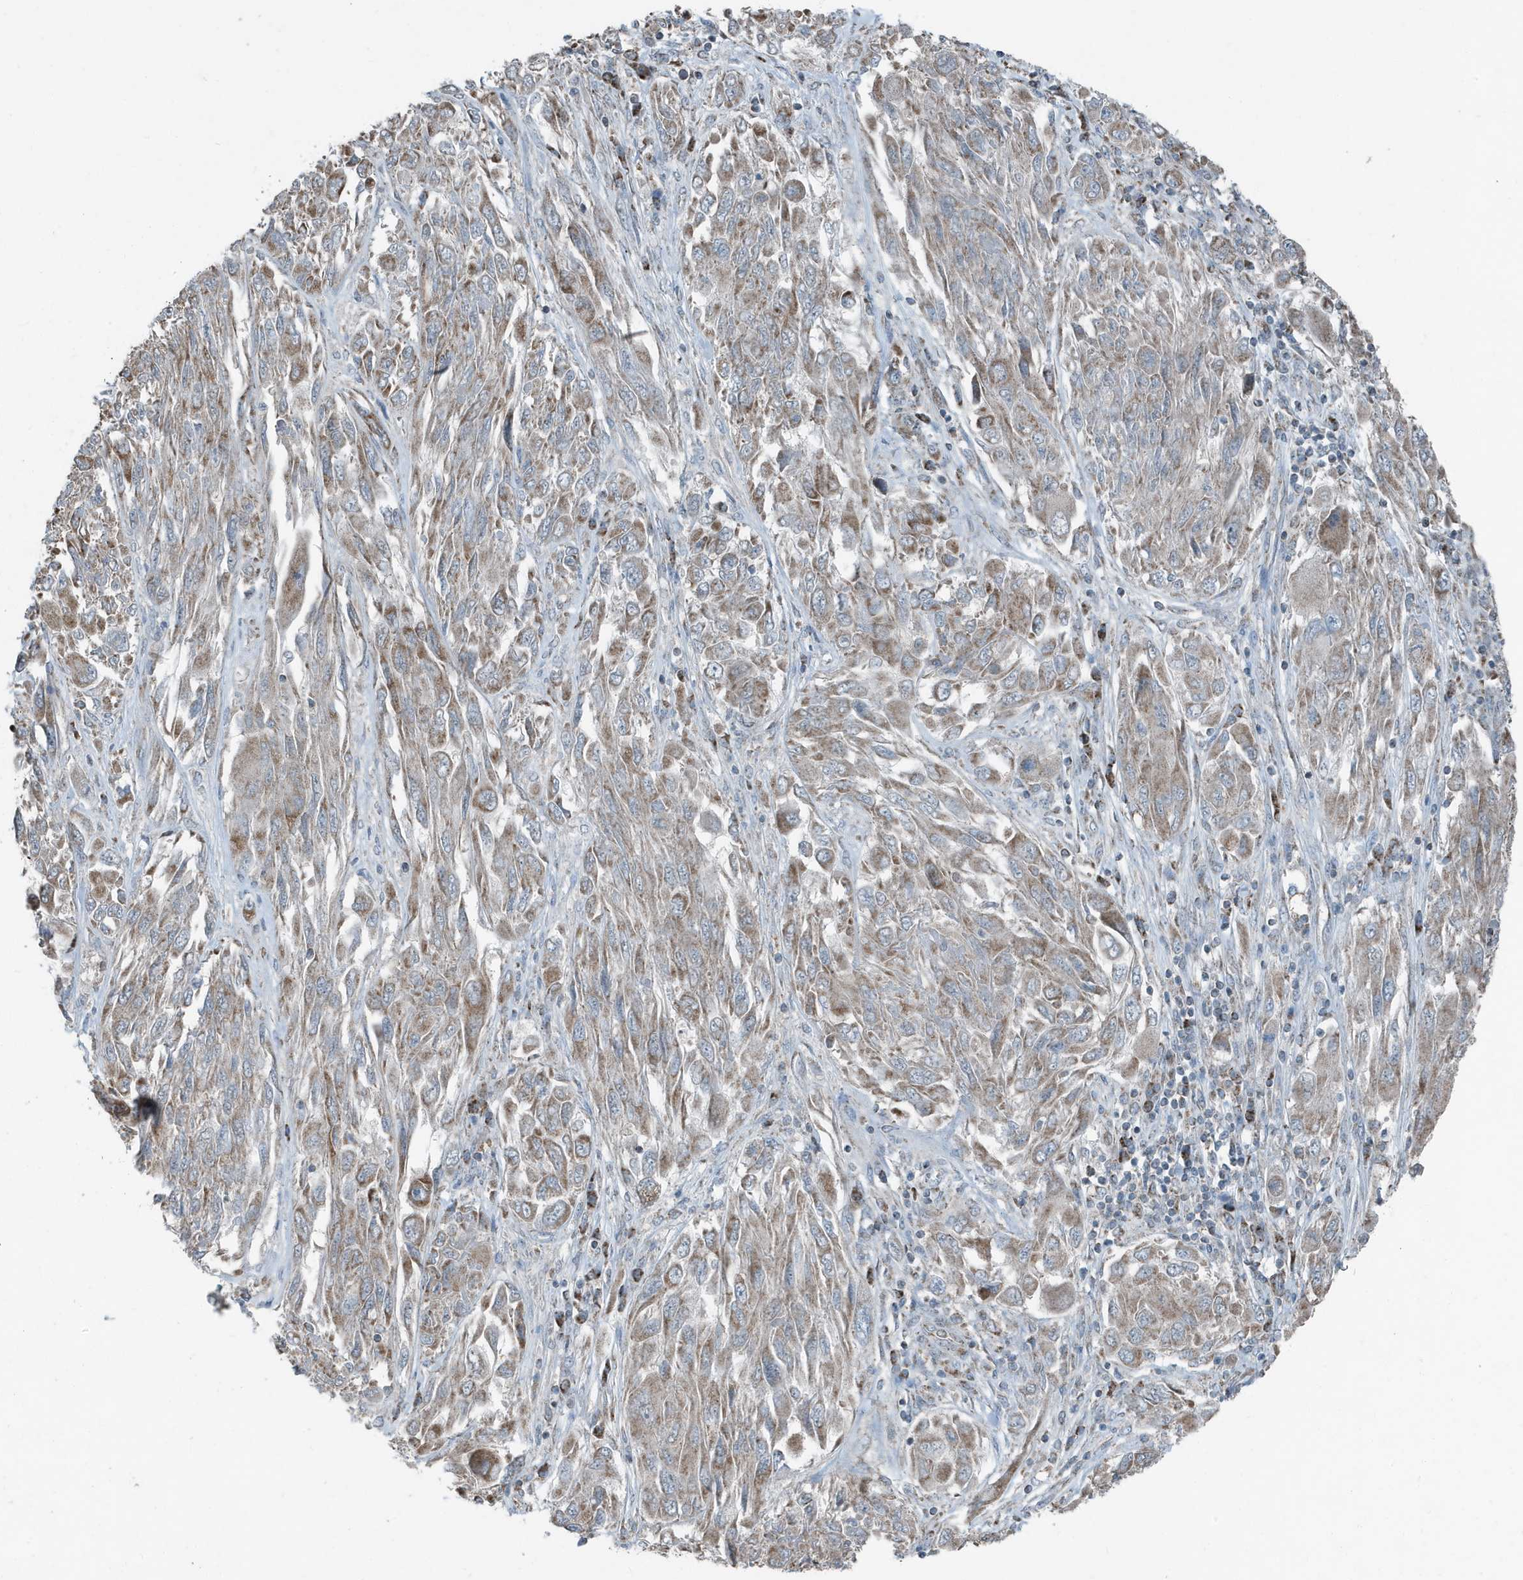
{"staining": {"intensity": "moderate", "quantity": "25%-75%", "location": "cytoplasmic/membranous"}, "tissue": "melanoma", "cell_type": "Tumor cells", "image_type": "cancer", "snomed": [{"axis": "morphology", "description": "Malignant melanoma, NOS"}, {"axis": "topography", "description": "Skin"}], "caption": "Malignant melanoma tissue demonstrates moderate cytoplasmic/membranous staining in about 25%-75% of tumor cells, visualized by immunohistochemistry.", "gene": "MT-CYB", "patient": {"sex": "female", "age": 91}}